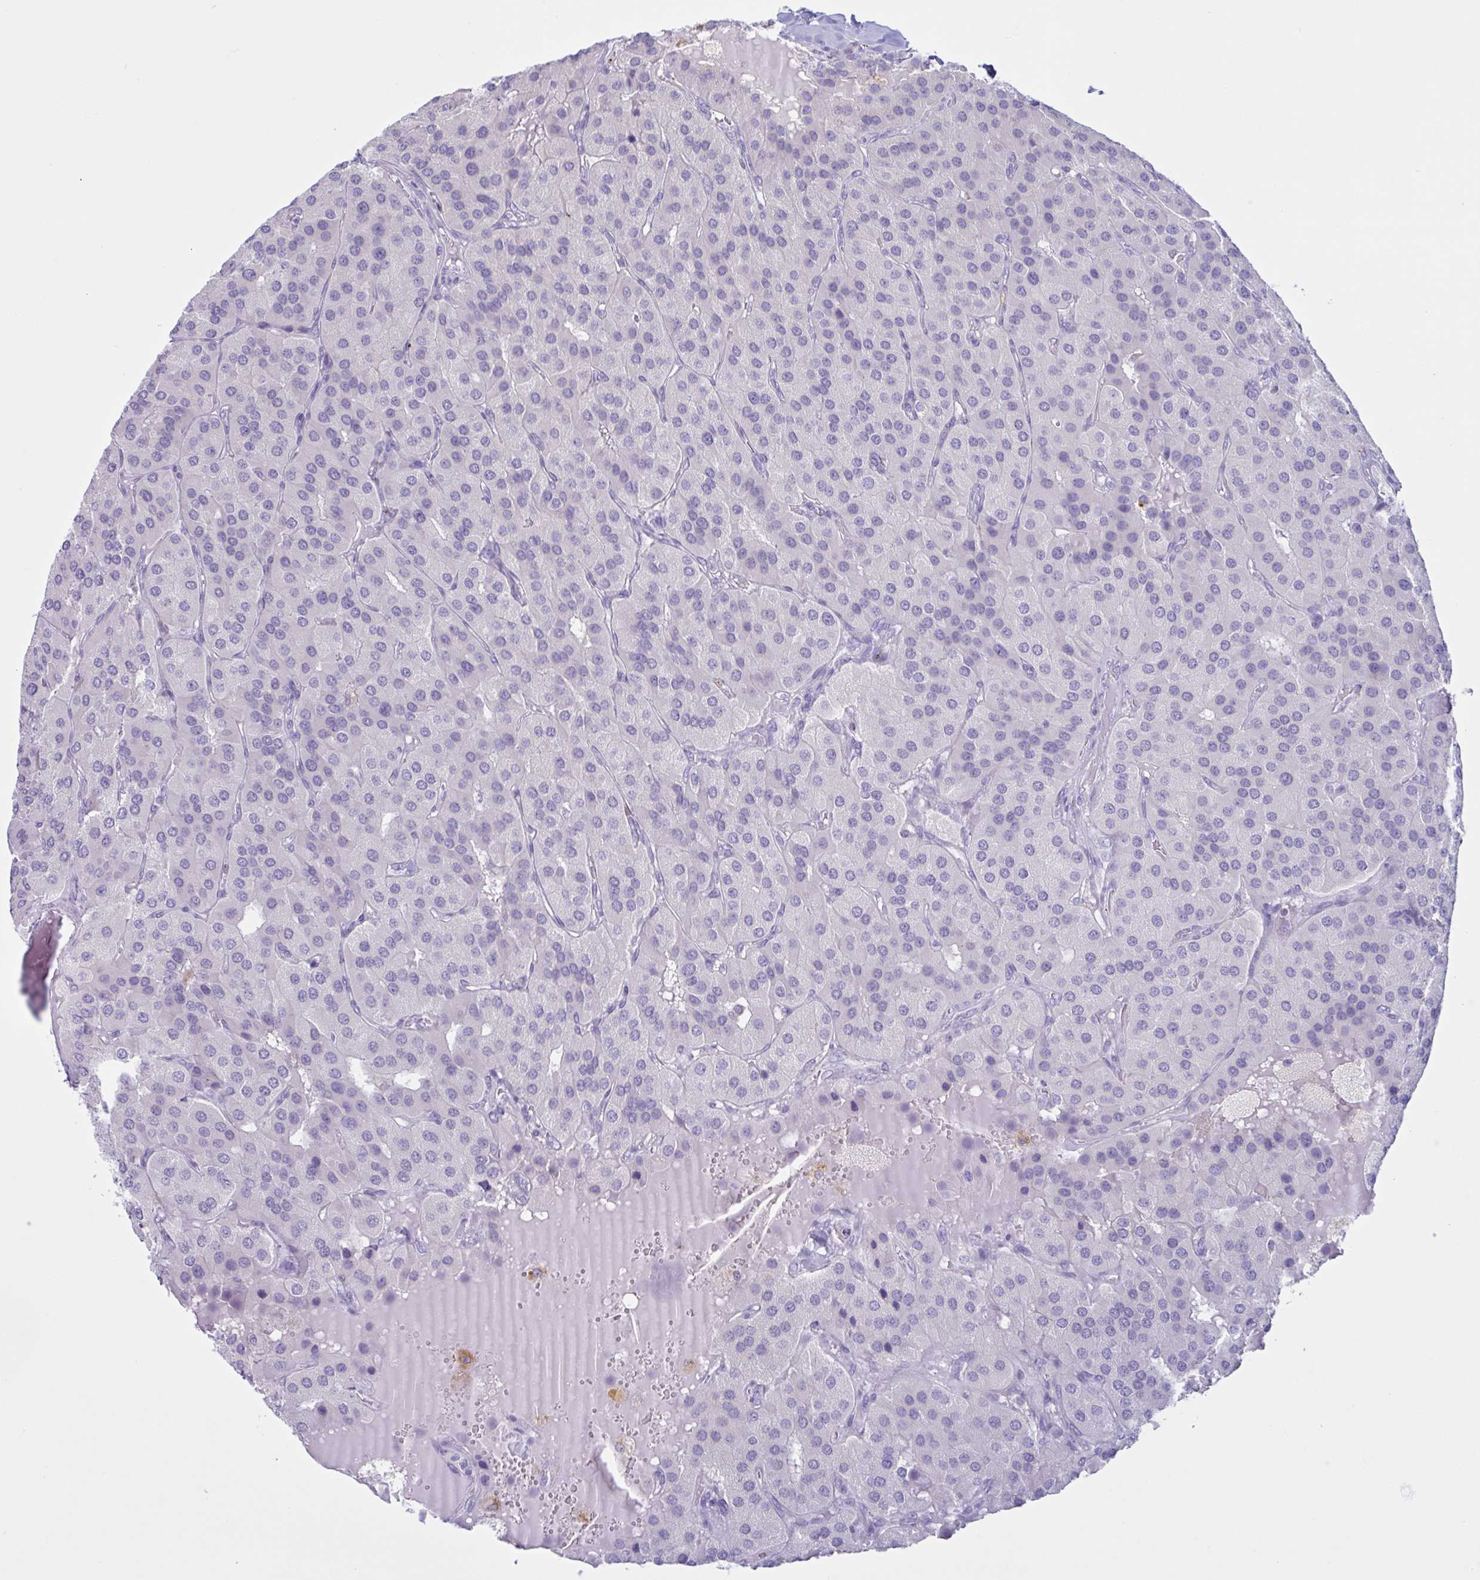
{"staining": {"intensity": "negative", "quantity": "none", "location": "none"}, "tissue": "parathyroid gland", "cell_type": "Glandular cells", "image_type": "normal", "snomed": [{"axis": "morphology", "description": "Normal tissue, NOS"}, {"axis": "morphology", "description": "Adenoma, NOS"}, {"axis": "topography", "description": "Parathyroid gland"}], "caption": "IHC of benign human parathyroid gland shows no expression in glandular cells.", "gene": "XCL1", "patient": {"sex": "female", "age": 86}}